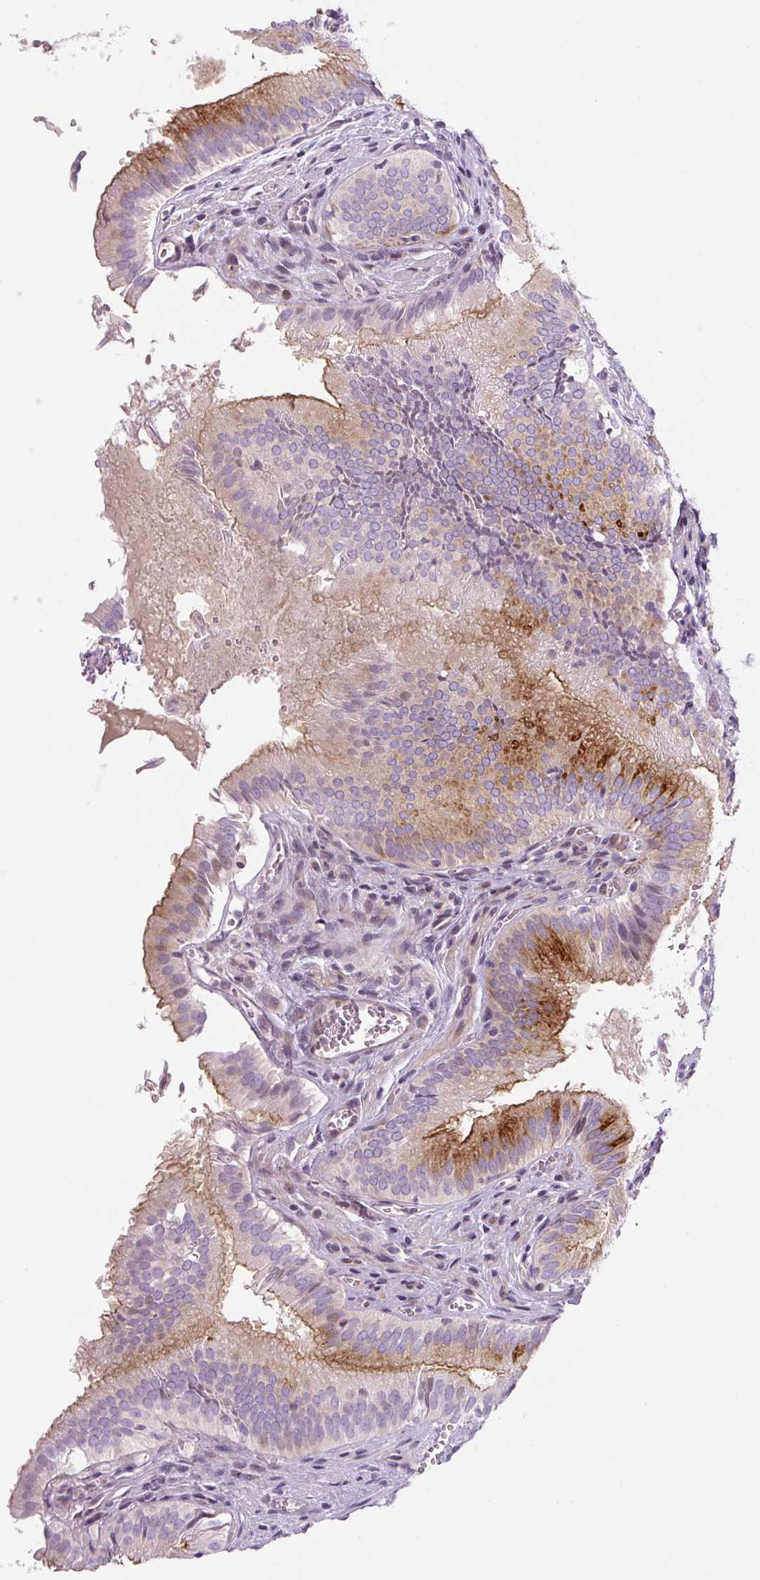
{"staining": {"intensity": "strong", "quantity": ">75%", "location": "cytoplasmic/membranous"}, "tissue": "gallbladder", "cell_type": "Glandular cells", "image_type": "normal", "snomed": [{"axis": "morphology", "description": "Normal tissue, NOS"}, {"axis": "topography", "description": "Gallbladder"}, {"axis": "topography", "description": "Peripheral nerve tissue"}], "caption": "Brown immunohistochemical staining in benign human gallbladder reveals strong cytoplasmic/membranous positivity in about >75% of glandular cells.", "gene": "DISP3", "patient": {"sex": "male", "age": 17}}